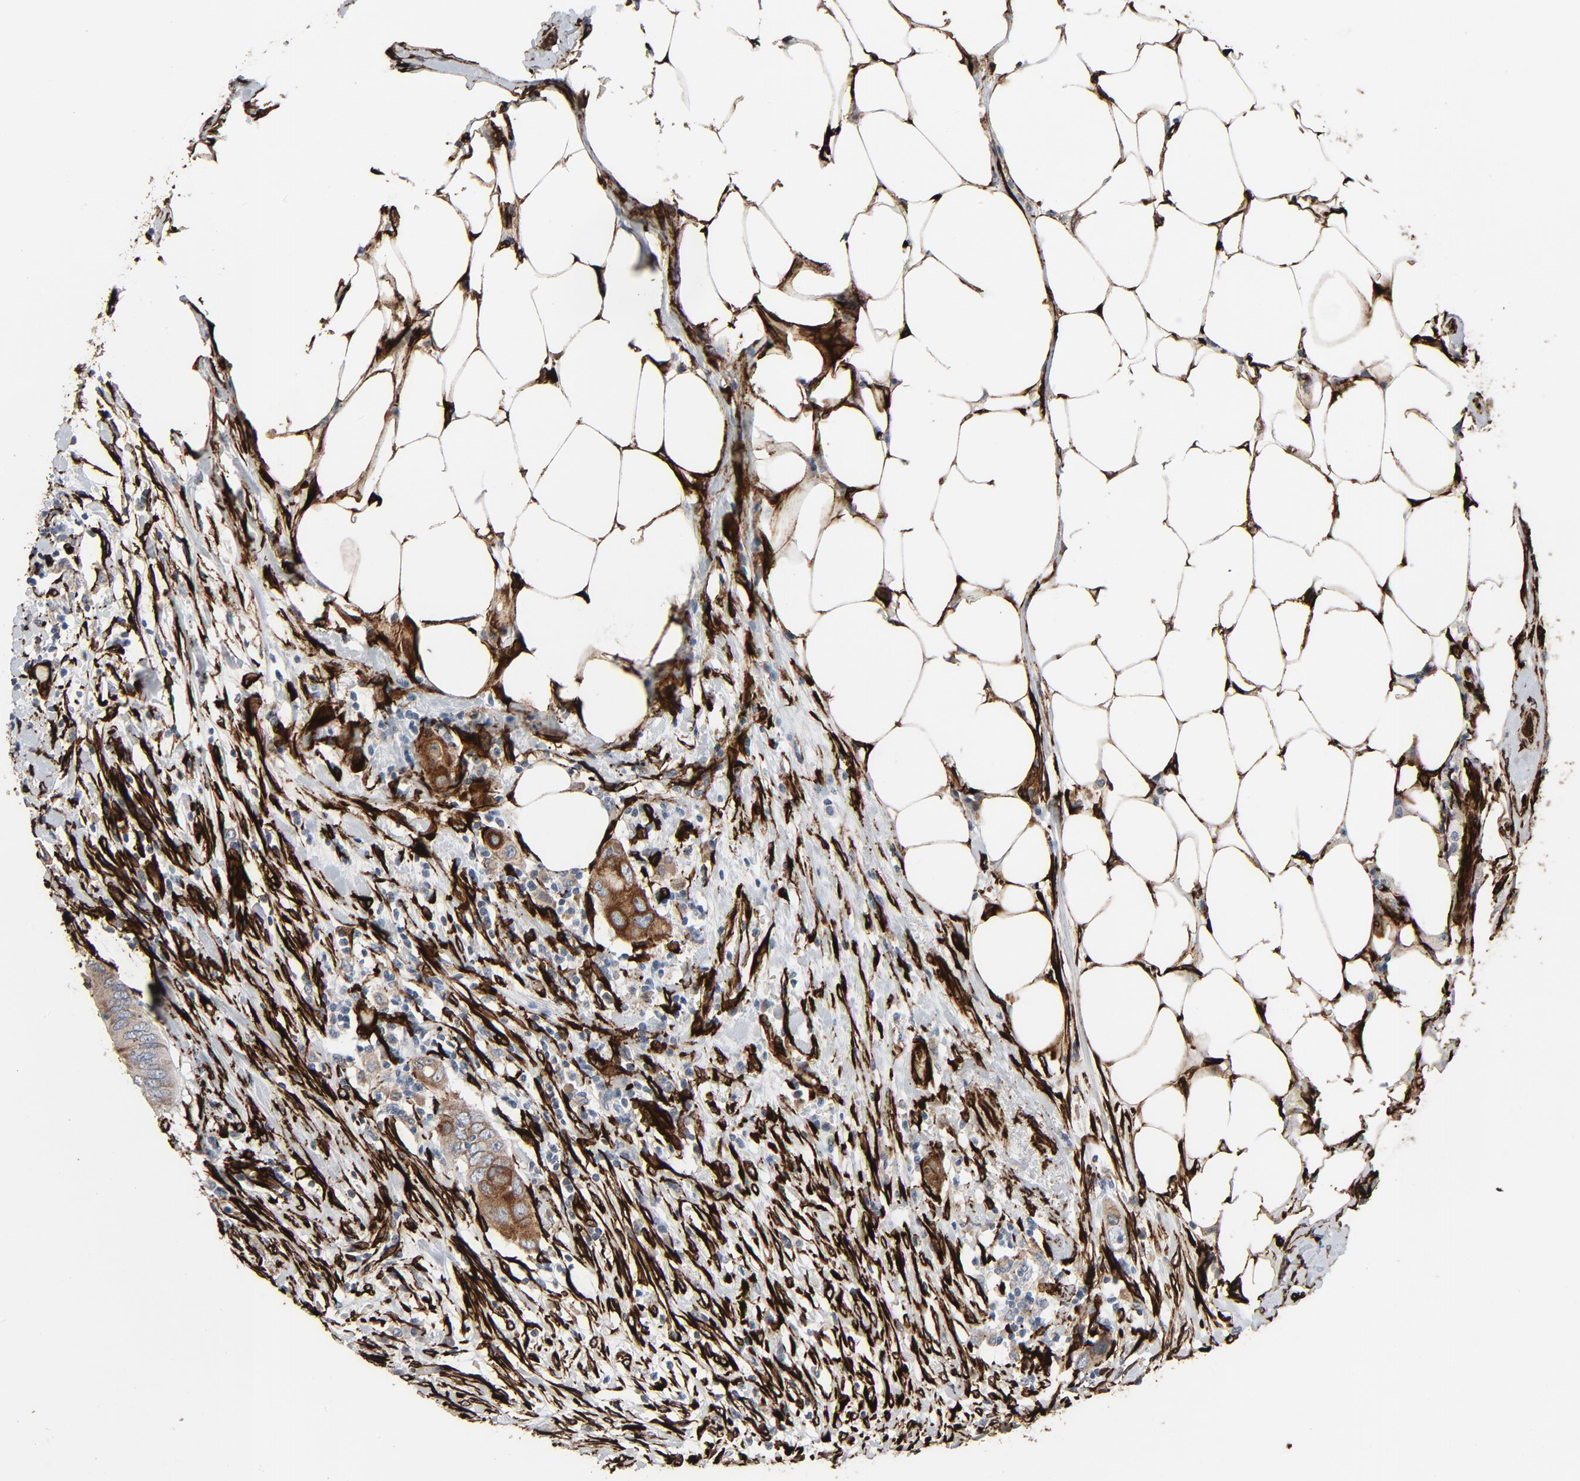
{"staining": {"intensity": "moderate", "quantity": ">75%", "location": "cytoplasmic/membranous"}, "tissue": "colorectal cancer", "cell_type": "Tumor cells", "image_type": "cancer", "snomed": [{"axis": "morphology", "description": "Adenocarcinoma, NOS"}, {"axis": "topography", "description": "Colon"}], "caption": "Immunohistochemistry (IHC) of human colorectal adenocarcinoma shows medium levels of moderate cytoplasmic/membranous expression in approximately >75% of tumor cells.", "gene": "SERPINH1", "patient": {"sex": "male", "age": 71}}